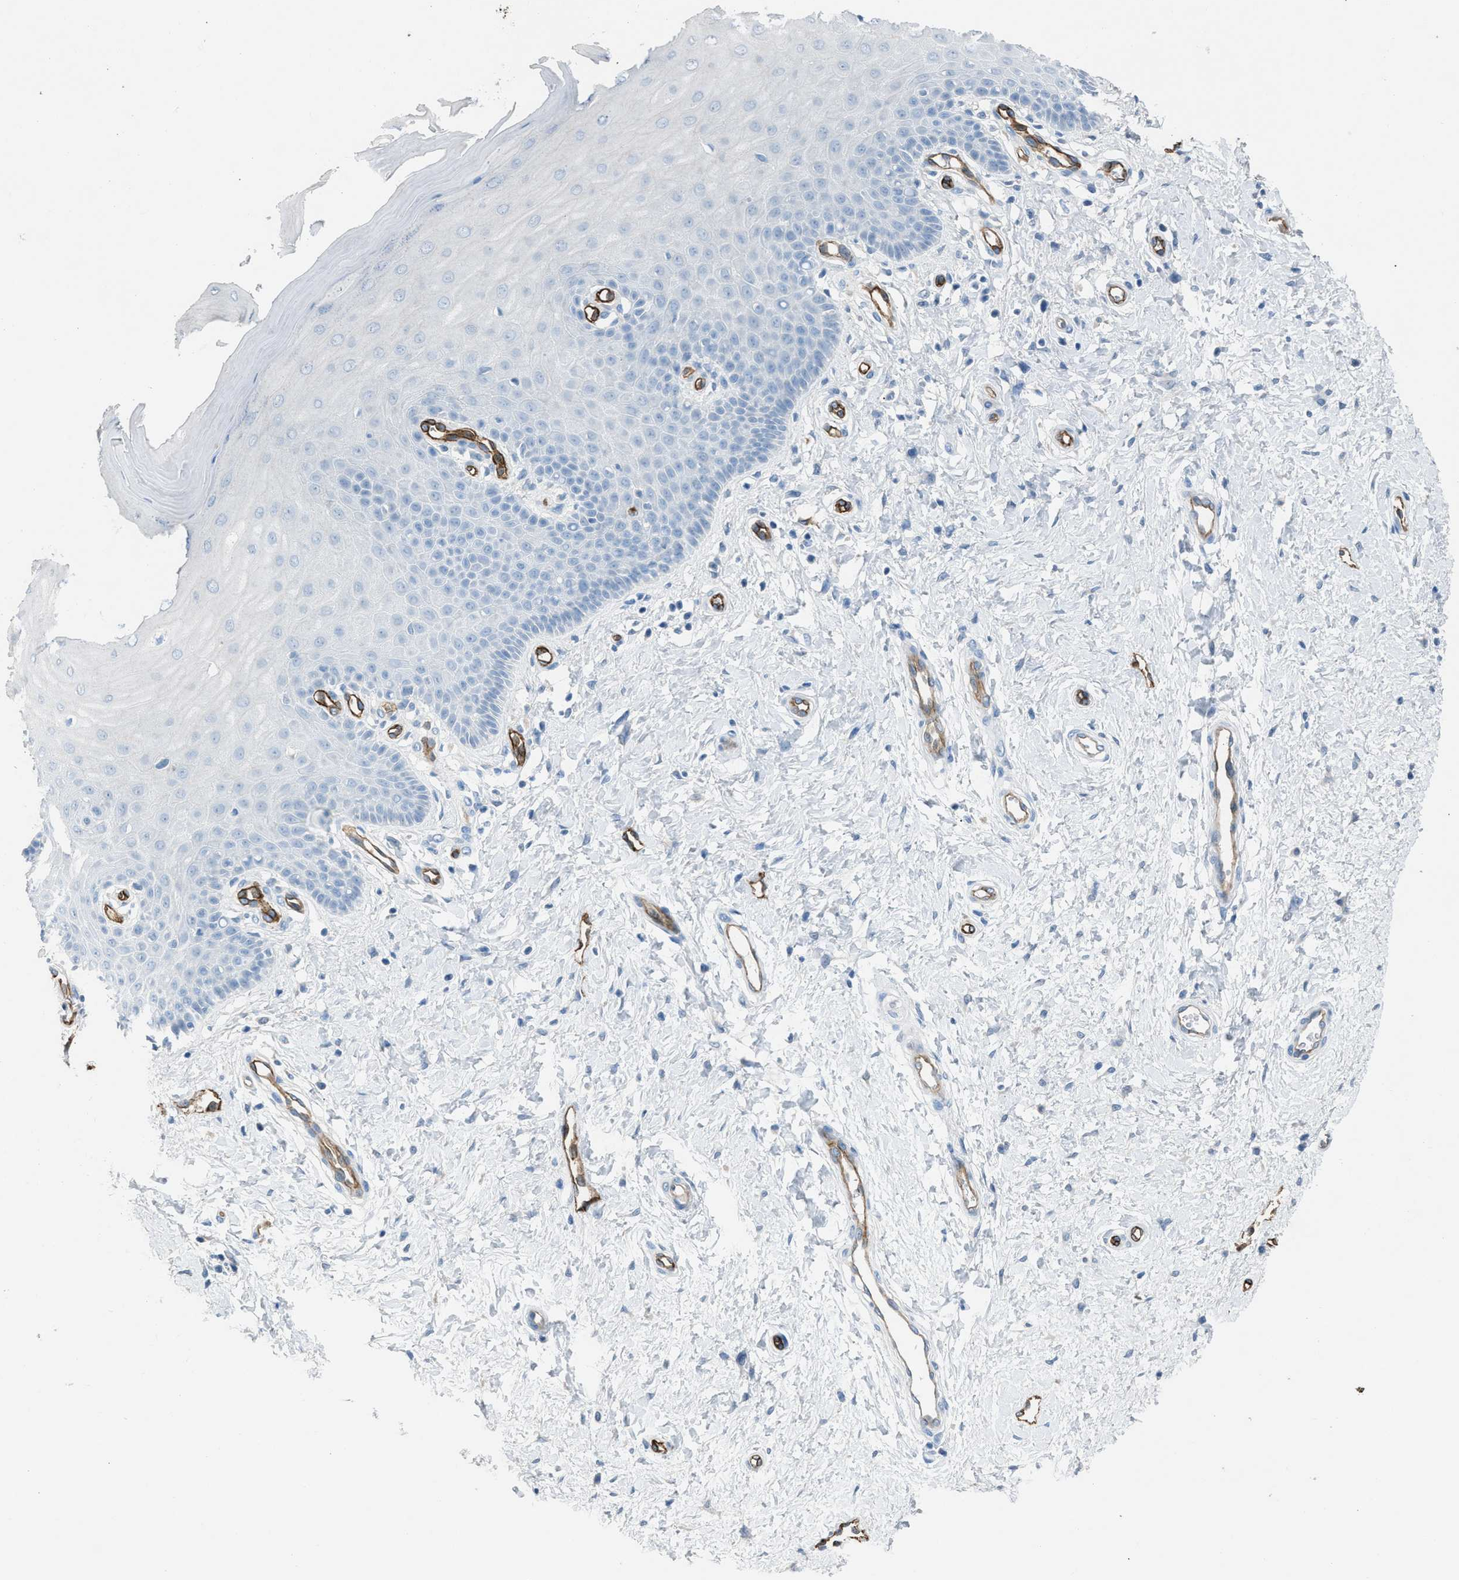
{"staining": {"intensity": "negative", "quantity": "none", "location": "none"}, "tissue": "cervix", "cell_type": "Squamous epithelial cells", "image_type": "normal", "snomed": [{"axis": "morphology", "description": "Normal tissue, NOS"}, {"axis": "topography", "description": "Cervix"}], "caption": "This is an immunohistochemistry (IHC) histopathology image of normal human cervix. There is no positivity in squamous epithelial cells.", "gene": "DYSF", "patient": {"sex": "female", "age": 55}}